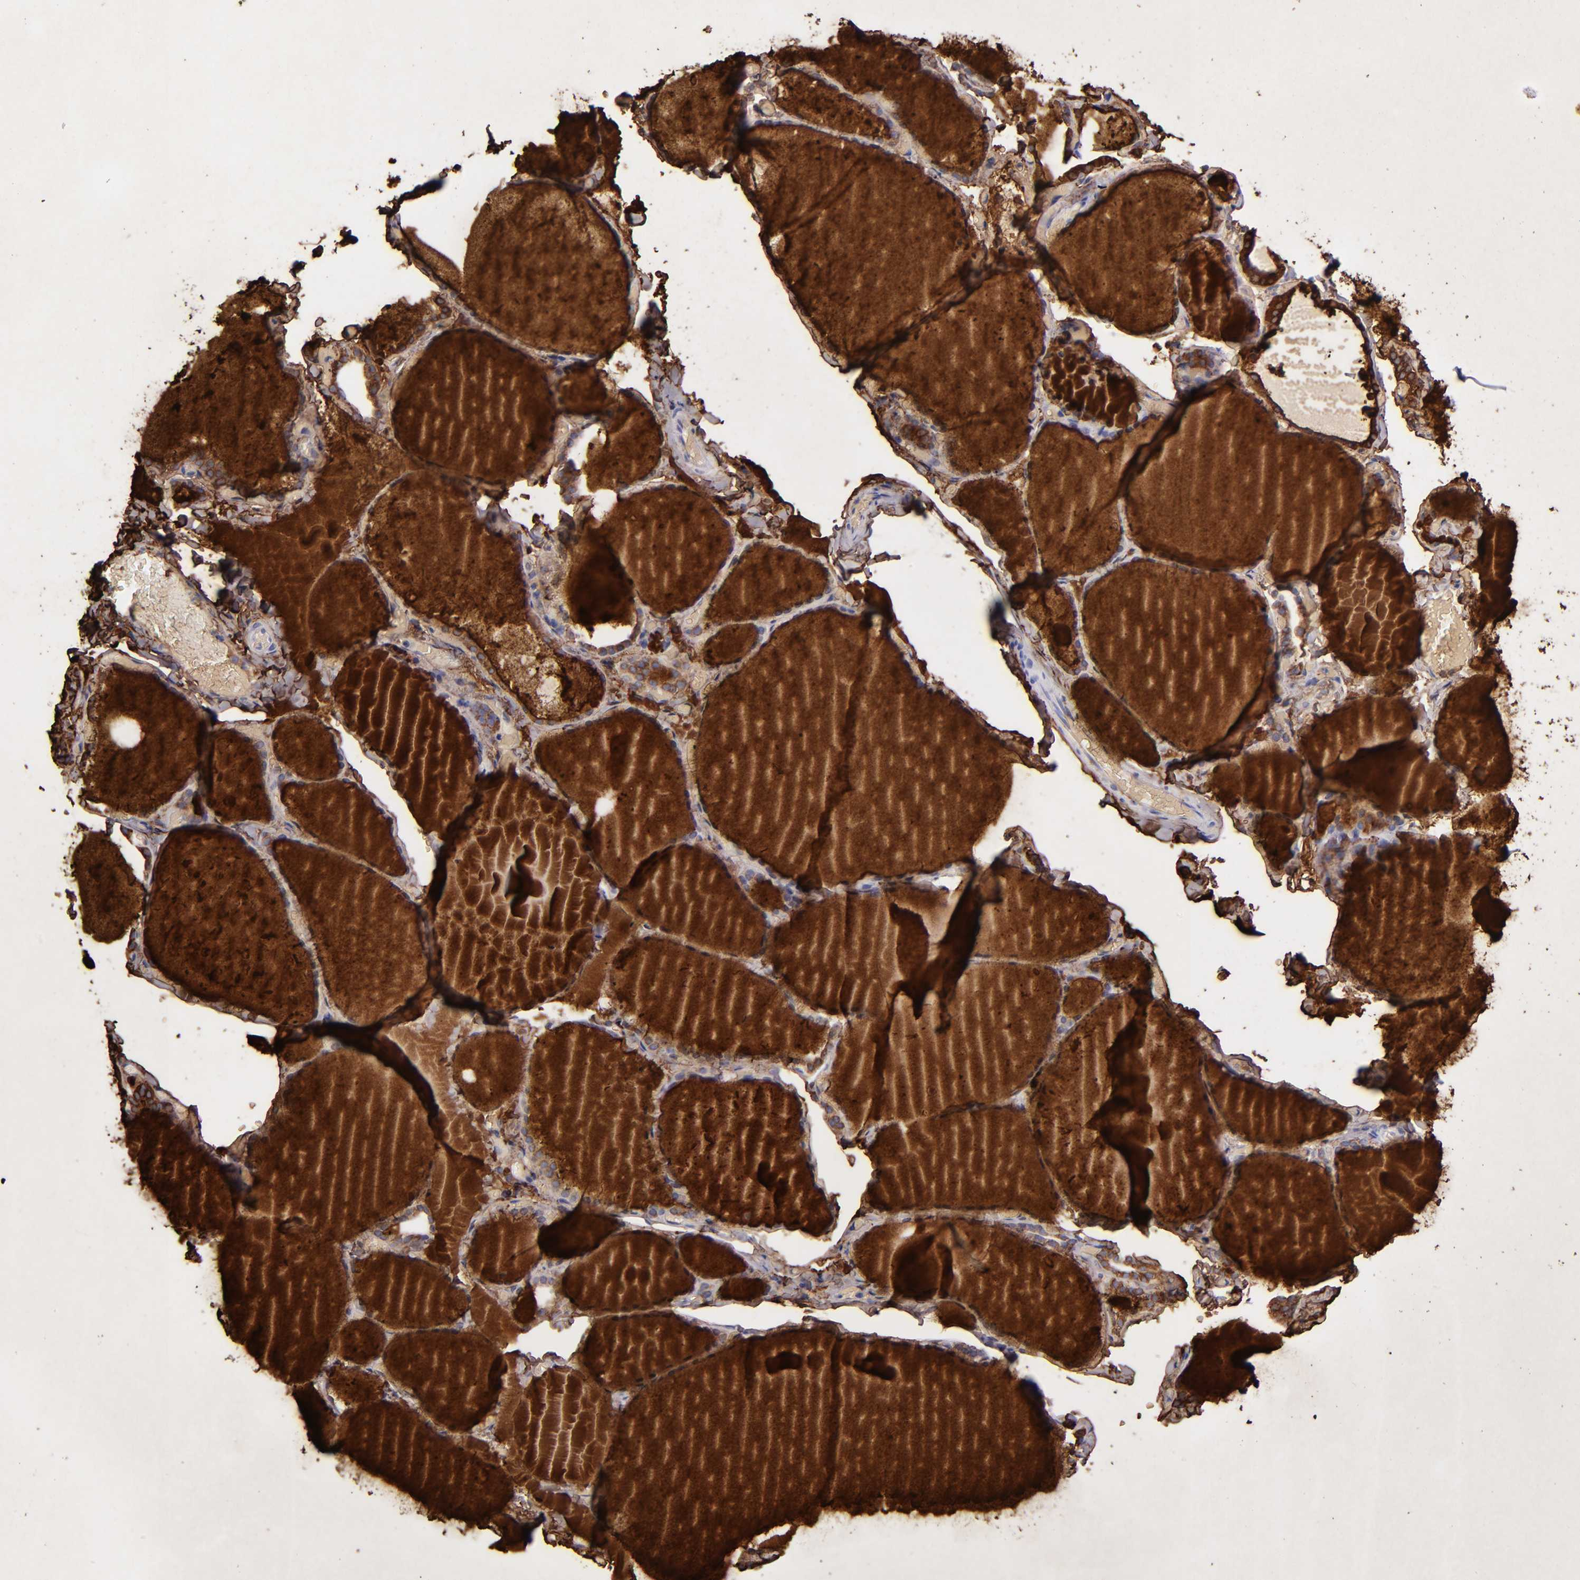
{"staining": {"intensity": "moderate", "quantity": "25%-75%", "location": "cytoplasmic/membranous"}, "tissue": "thyroid gland", "cell_type": "Glandular cells", "image_type": "normal", "snomed": [{"axis": "morphology", "description": "Normal tissue, NOS"}, {"axis": "topography", "description": "Thyroid gland"}], "caption": "Approximately 25%-75% of glandular cells in unremarkable thyroid gland reveal moderate cytoplasmic/membranous protein positivity as visualized by brown immunohistochemical staining.", "gene": "TG", "patient": {"sex": "female", "age": 22}}